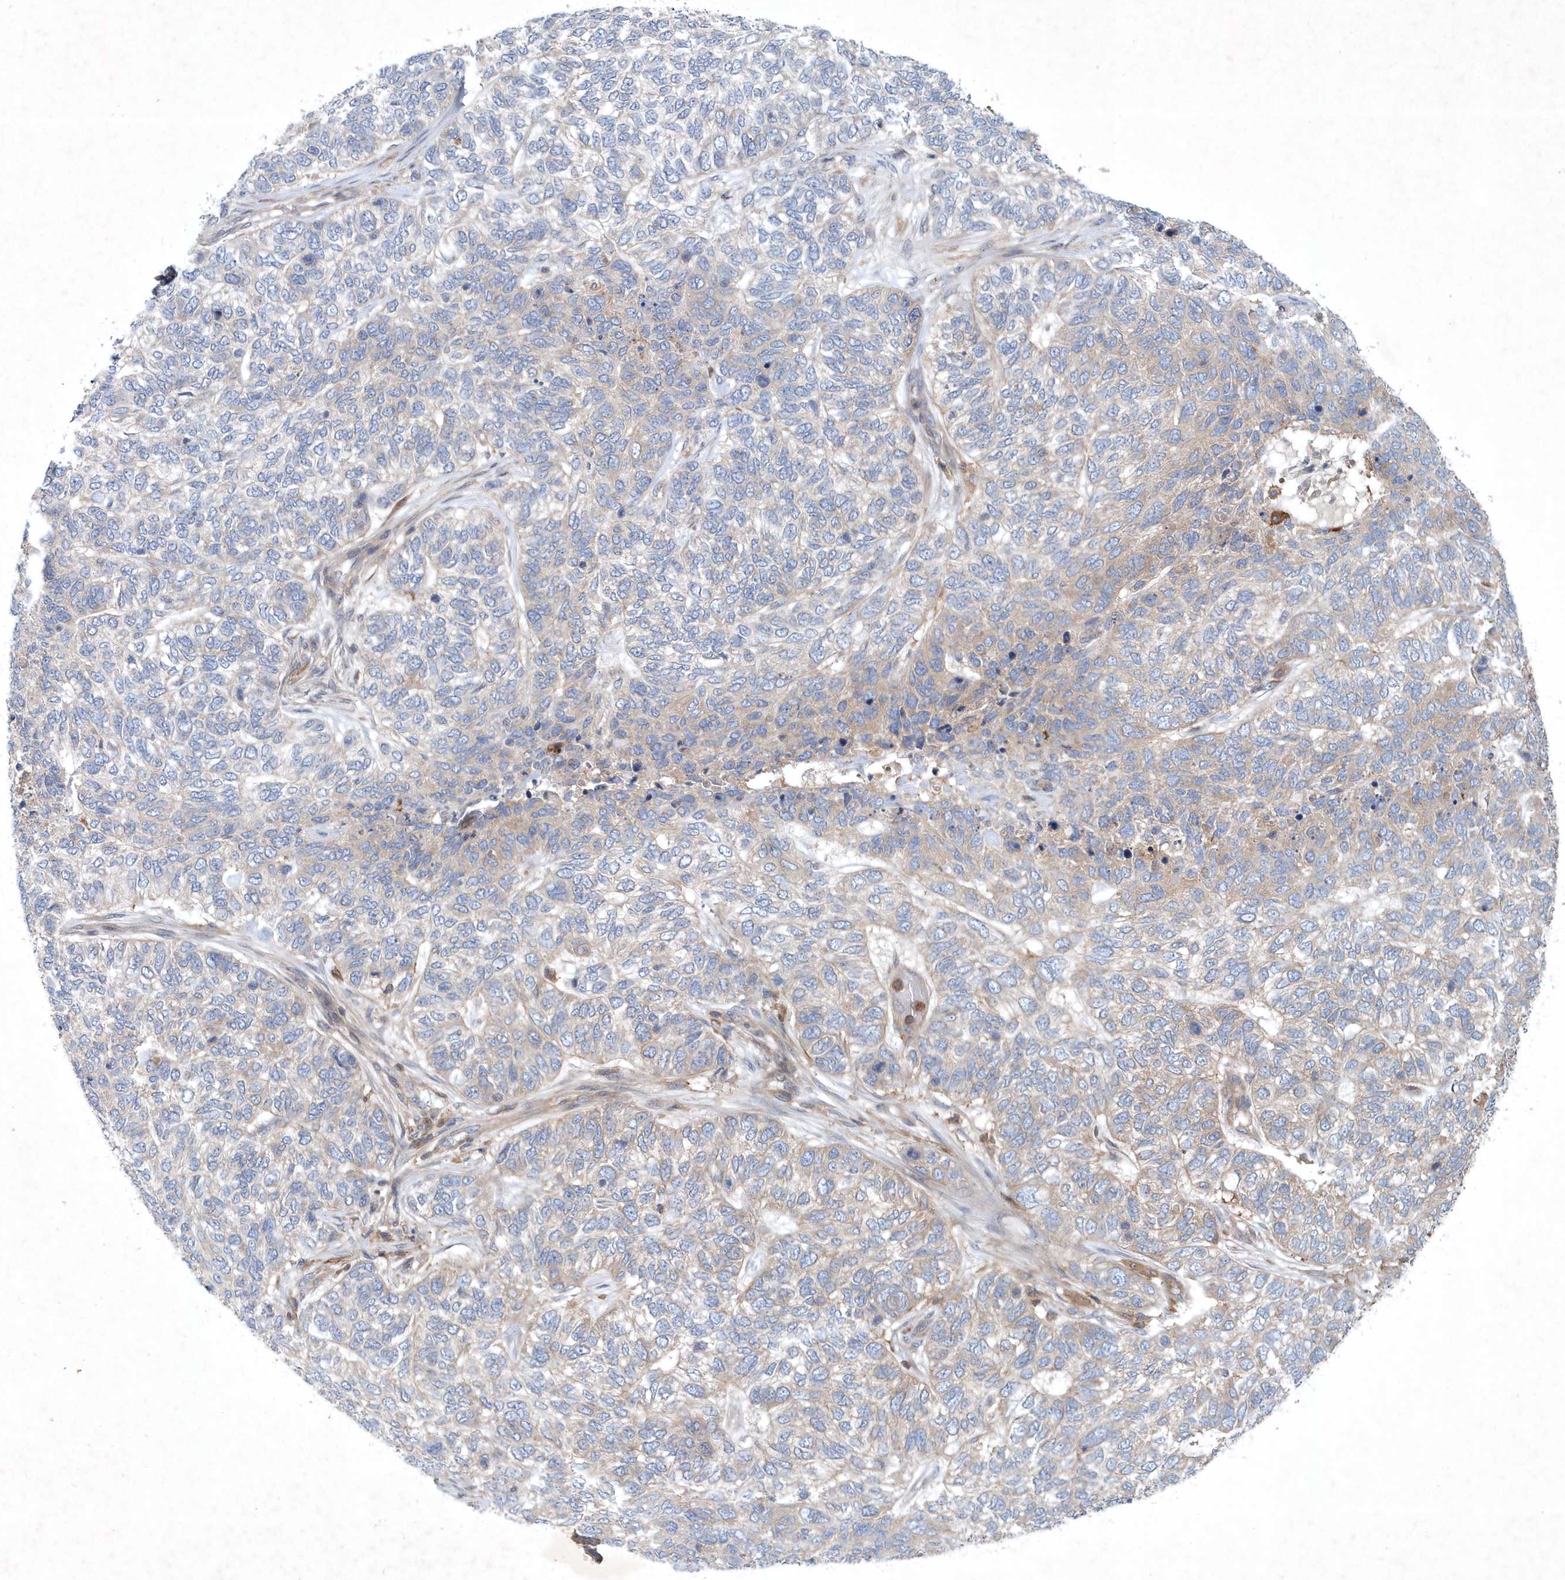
{"staining": {"intensity": "negative", "quantity": "none", "location": "none"}, "tissue": "skin cancer", "cell_type": "Tumor cells", "image_type": "cancer", "snomed": [{"axis": "morphology", "description": "Basal cell carcinoma"}, {"axis": "topography", "description": "Skin"}], "caption": "Immunohistochemistry (IHC) image of human skin basal cell carcinoma stained for a protein (brown), which displays no staining in tumor cells.", "gene": "P2RY10", "patient": {"sex": "female", "age": 65}}